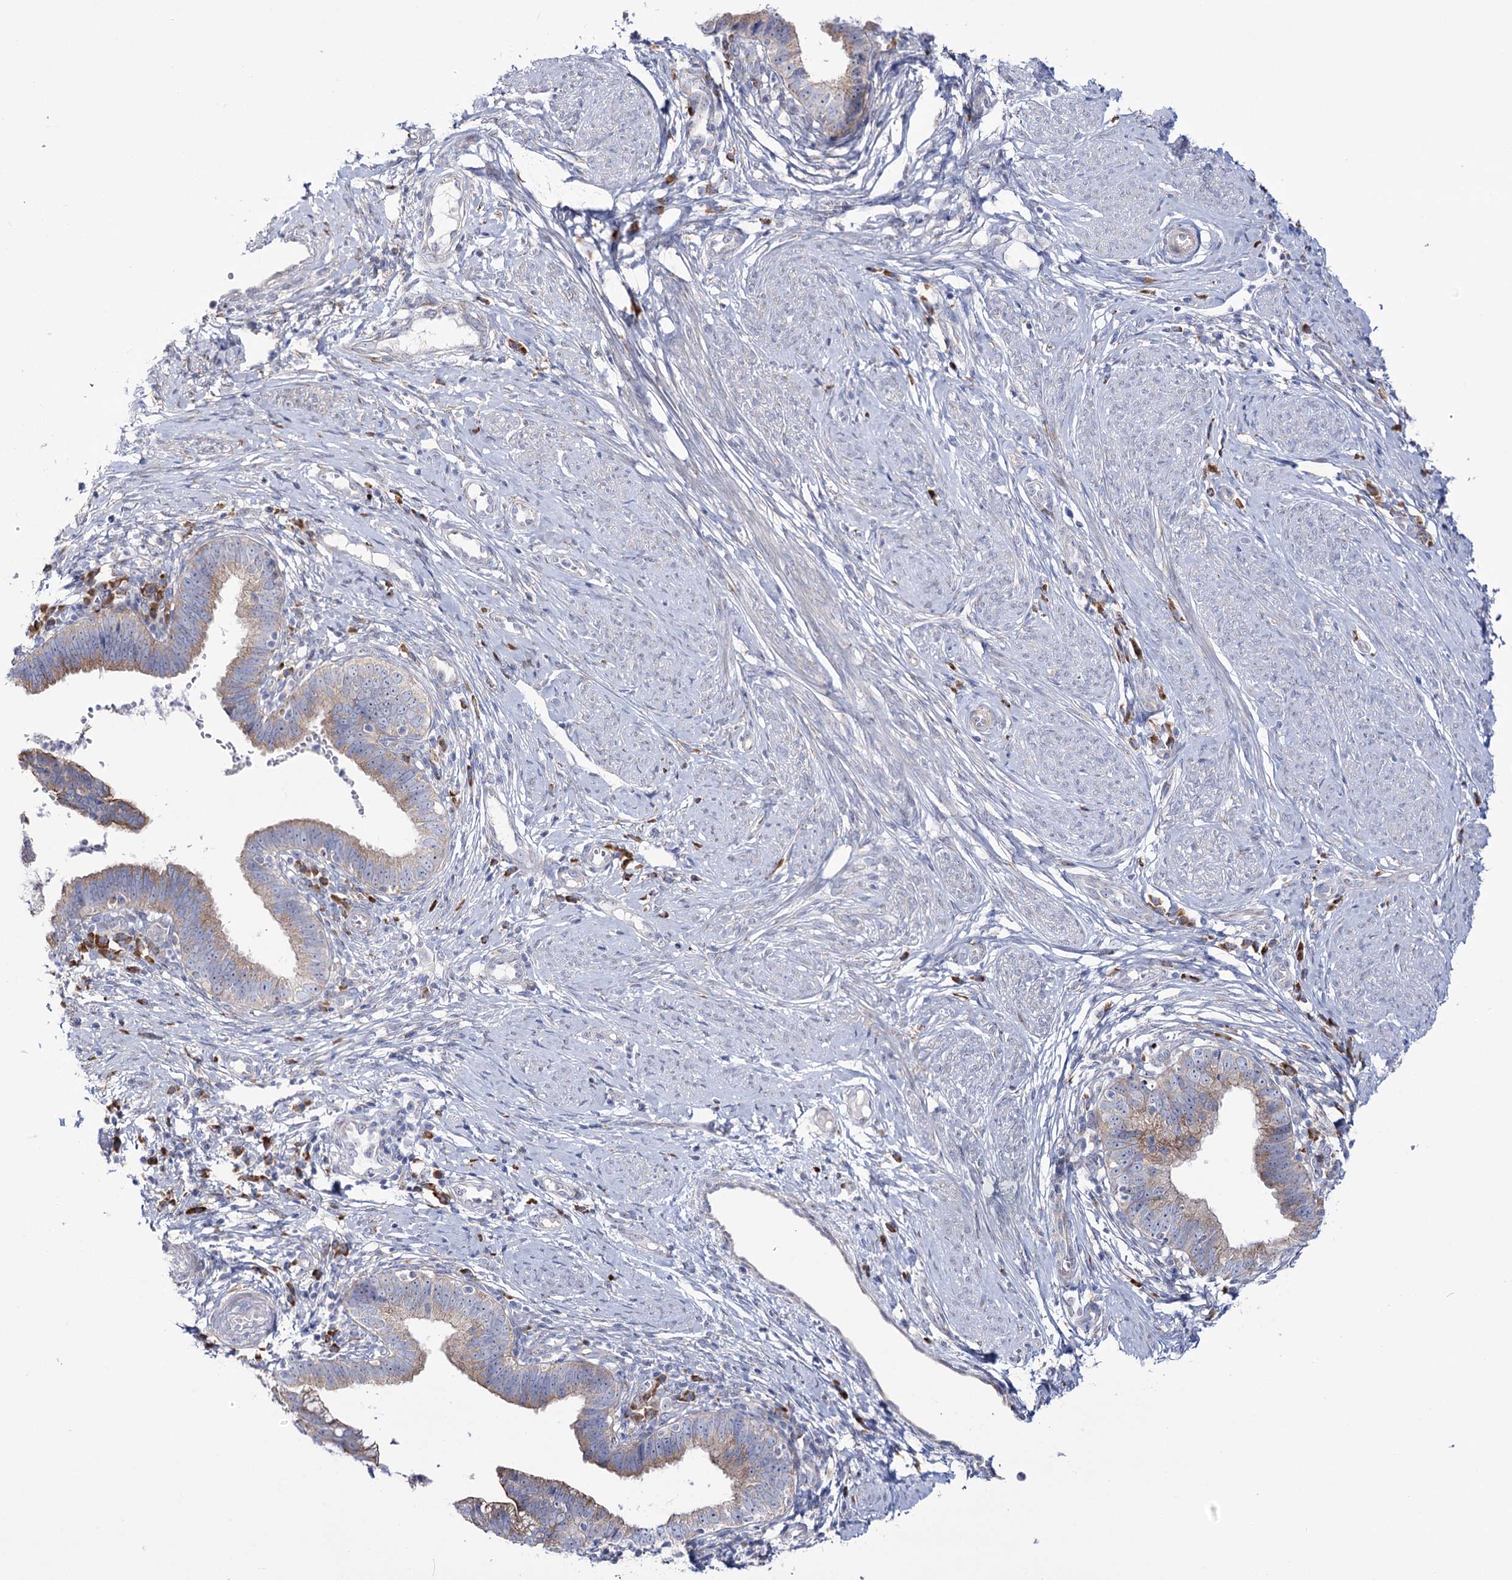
{"staining": {"intensity": "weak", "quantity": "25%-75%", "location": "cytoplasmic/membranous"}, "tissue": "cervical cancer", "cell_type": "Tumor cells", "image_type": "cancer", "snomed": [{"axis": "morphology", "description": "Adenocarcinoma, NOS"}, {"axis": "topography", "description": "Cervix"}], "caption": "A low amount of weak cytoplasmic/membranous expression is seen in about 25%-75% of tumor cells in cervical cancer tissue. Nuclei are stained in blue.", "gene": "METTL5", "patient": {"sex": "female", "age": 36}}